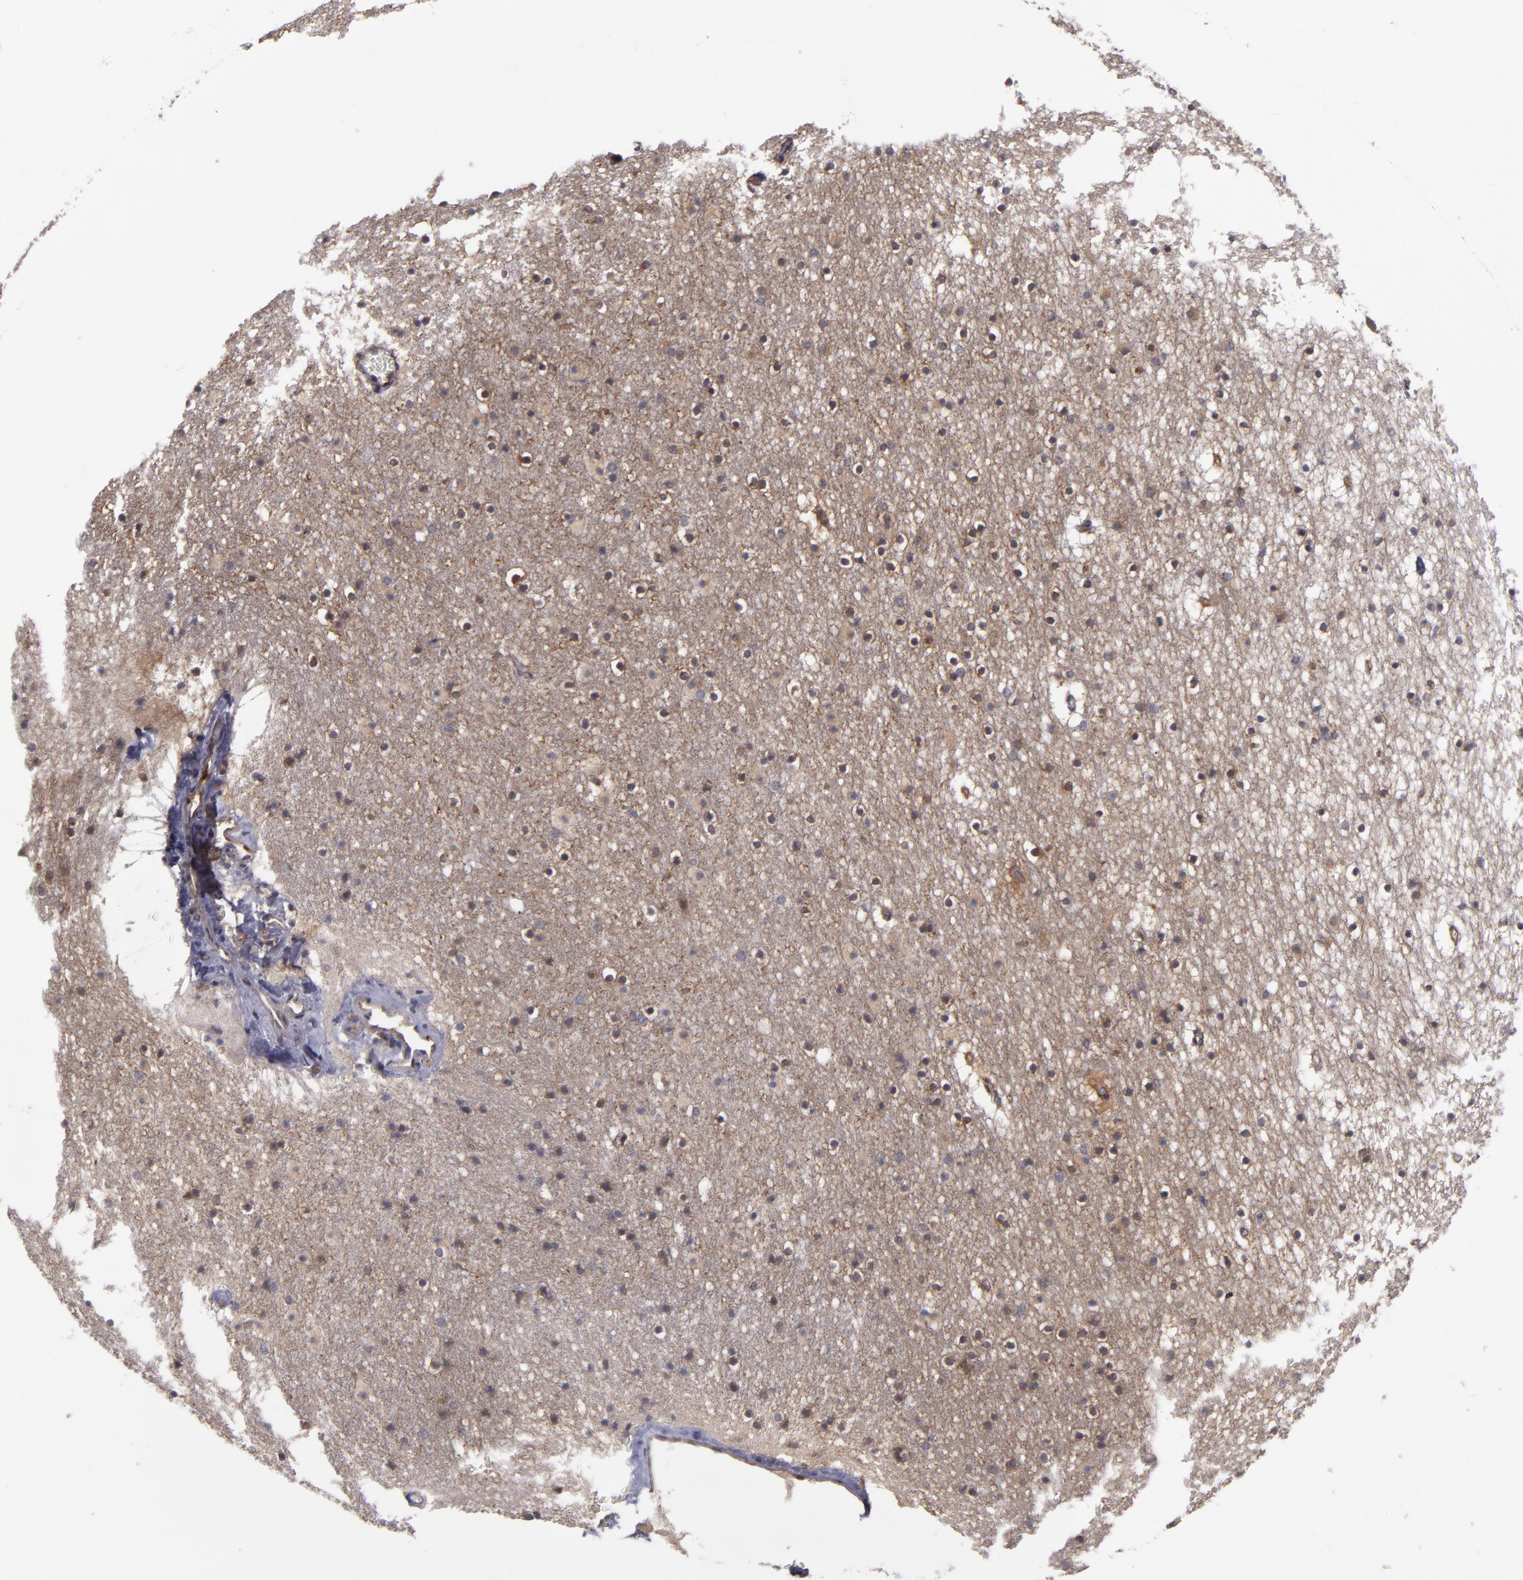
{"staining": {"intensity": "negative", "quantity": "none", "location": "none"}, "tissue": "caudate", "cell_type": "Glial cells", "image_type": "normal", "snomed": [{"axis": "morphology", "description": "Normal tissue, NOS"}, {"axis": "topography", "description": "Lateral ventricle wall"}], "caption": "Immunohistochemistry micrograph of unremarkable caudate: human caudate stained with DAB demonstrates no significant protein expression in glial cells. Brightfield microscopy of immunohistochemistry stained with DAB (3,3'-diaminobenzidine) (brown) and hematoxylin (blue), captured at high magnification.", "gene": "CTSO", "patient": {"sex": "male", "age": 45}}